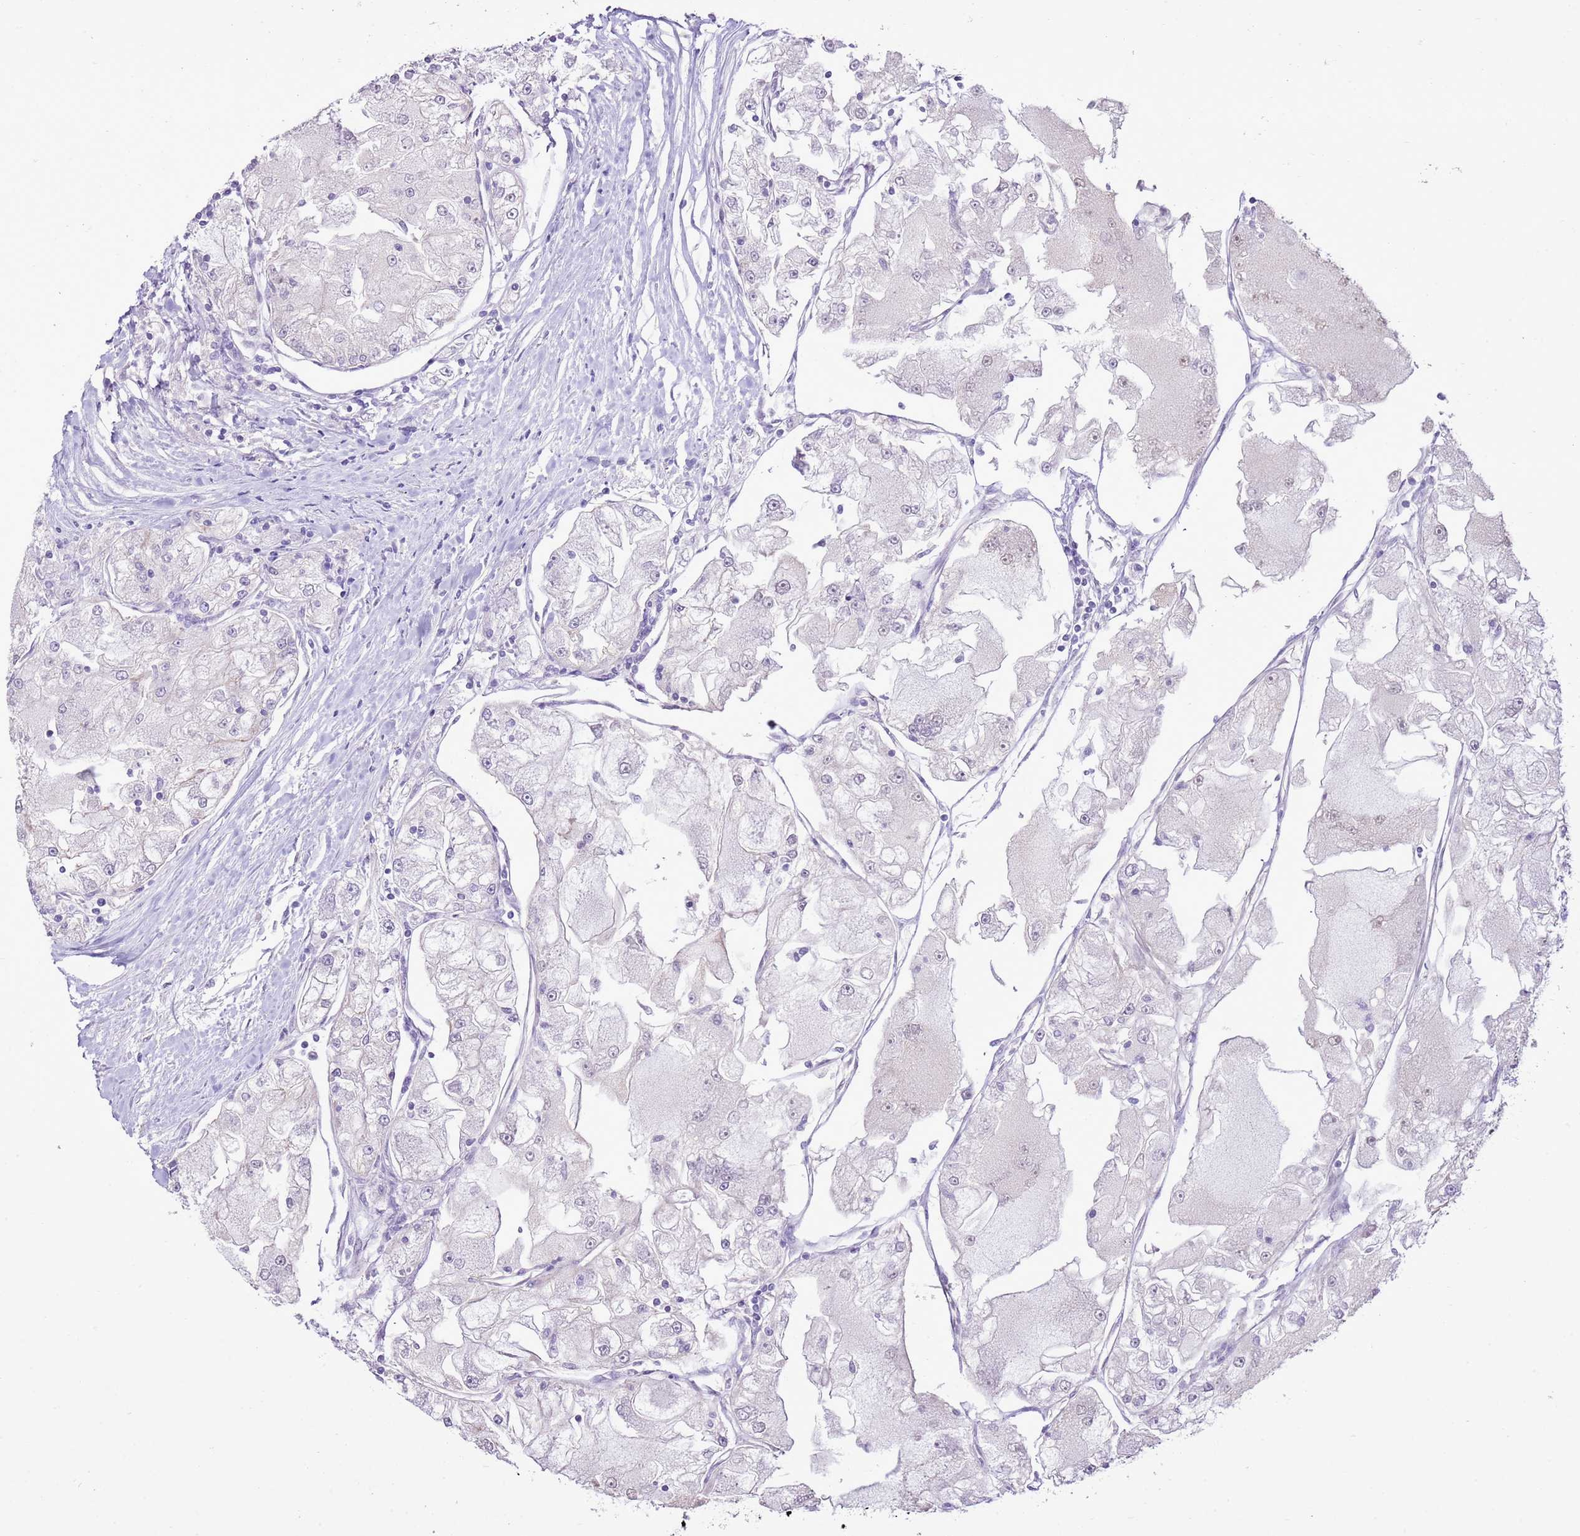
{"staining": {"intensity": "negative", "quantity": "none", "location": "none"}, "tissue": "renal cancer", "cell_type": "Tumor cells", "image_type": "cancer", "snomed": [{"axis": "morphology", "description": "Adenocarcinoma, NOS"}, {"axis": "topography", "description": "Kidney"}], "caption": "Immunohistochemical staining of adenocarcinoma (renal) shows no significant staining in tumor cells.", "gene": "NACC2", "patient": {"sex": "female", "age": 72}}